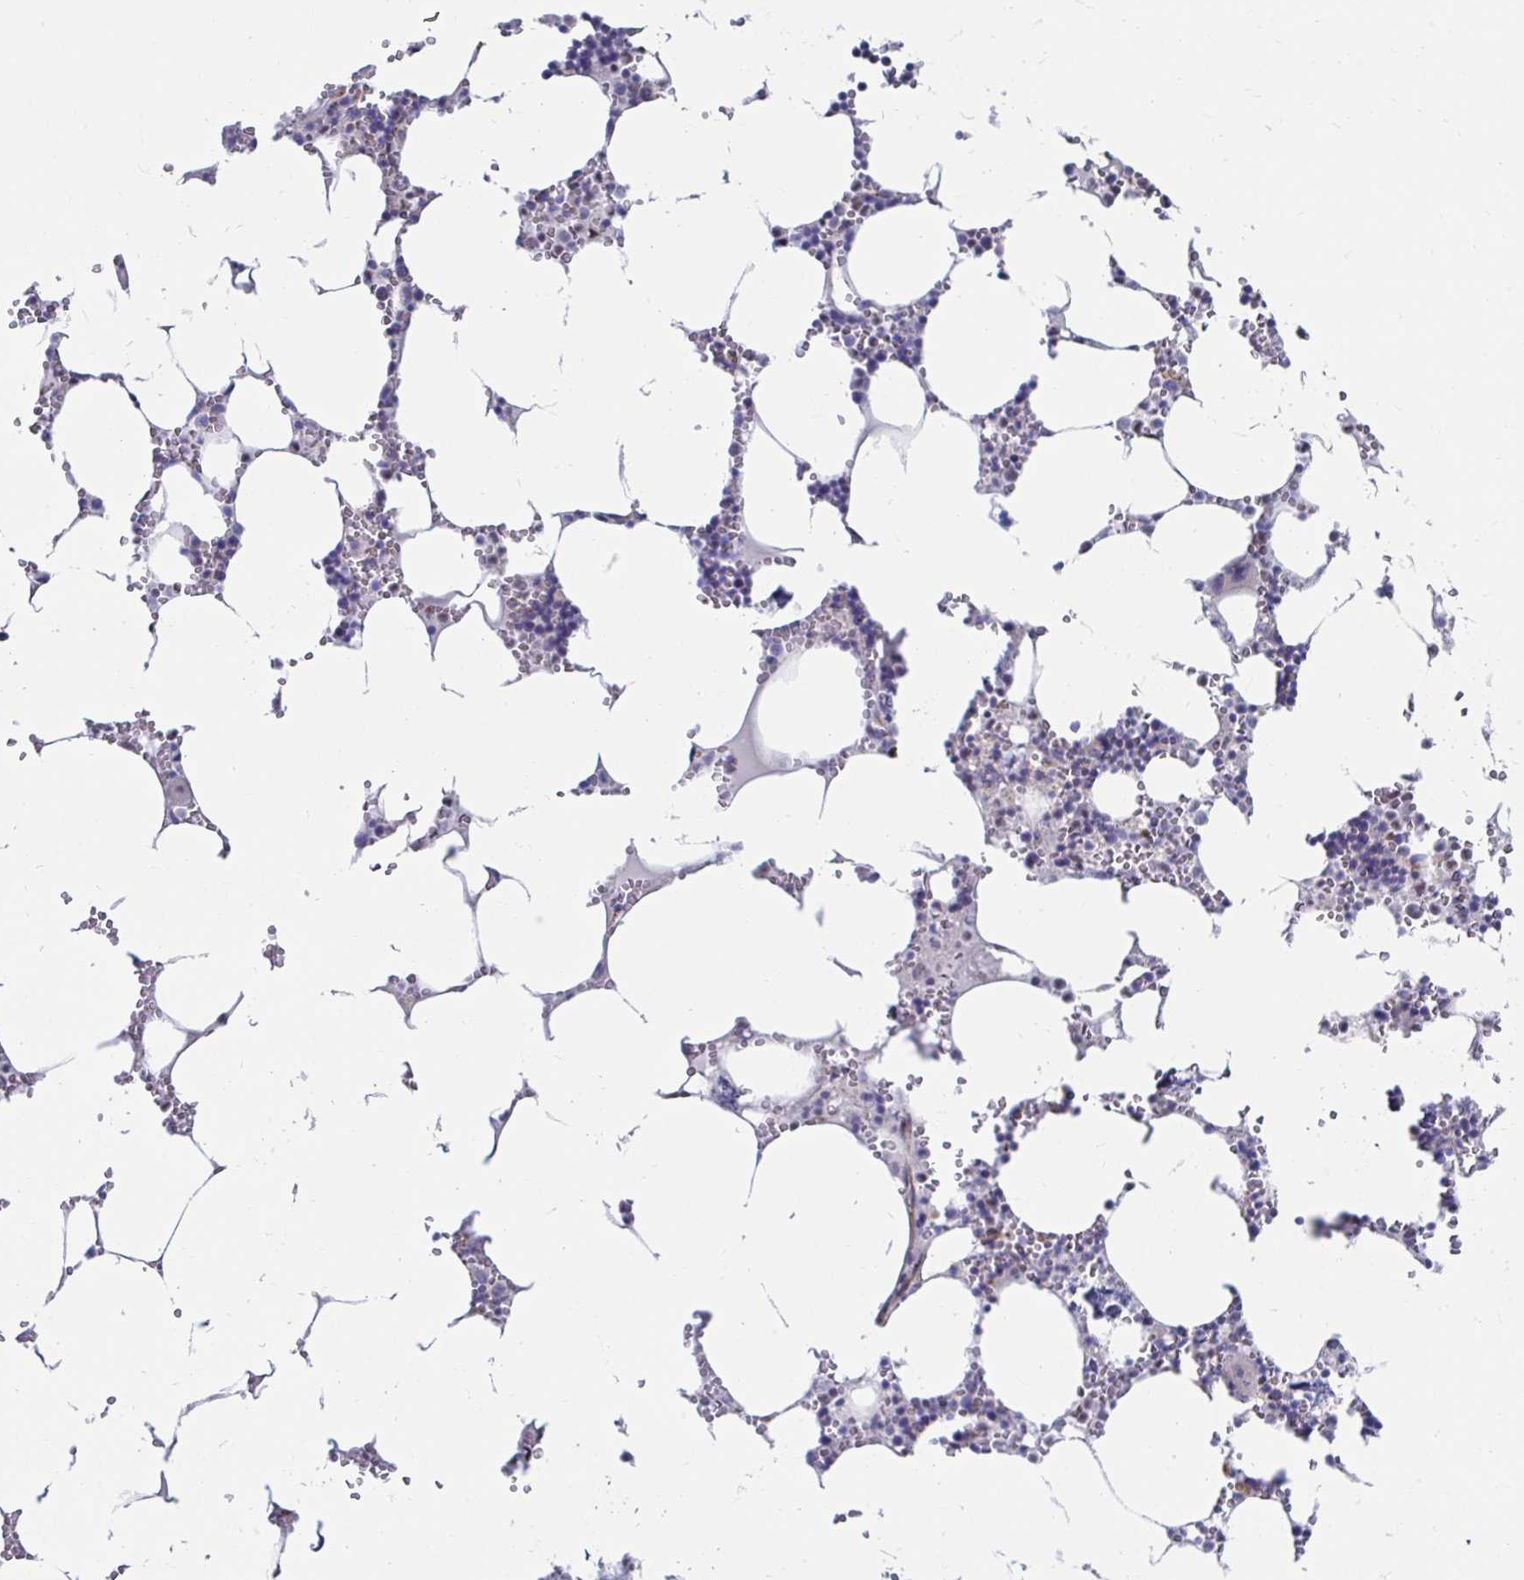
{"staining": {"intensity": "negative", "quantity": "none", "location": "none"}, "tissue": "bone marrow", "cell_type": "Hematopoietic cells", "image_type": "normal", "snomed": [{"axis": "morphology", "description": "Normal tissue, NOS"}, {"axis": "topography", "description": "Bone marrow"}], "caption": "Immunohistochemical staining of unremarkable human bone marrow displays no significant expression in hematopoietic cells.", "gene": "NOCT", "patient": {"sex": "male", "age": 54}}